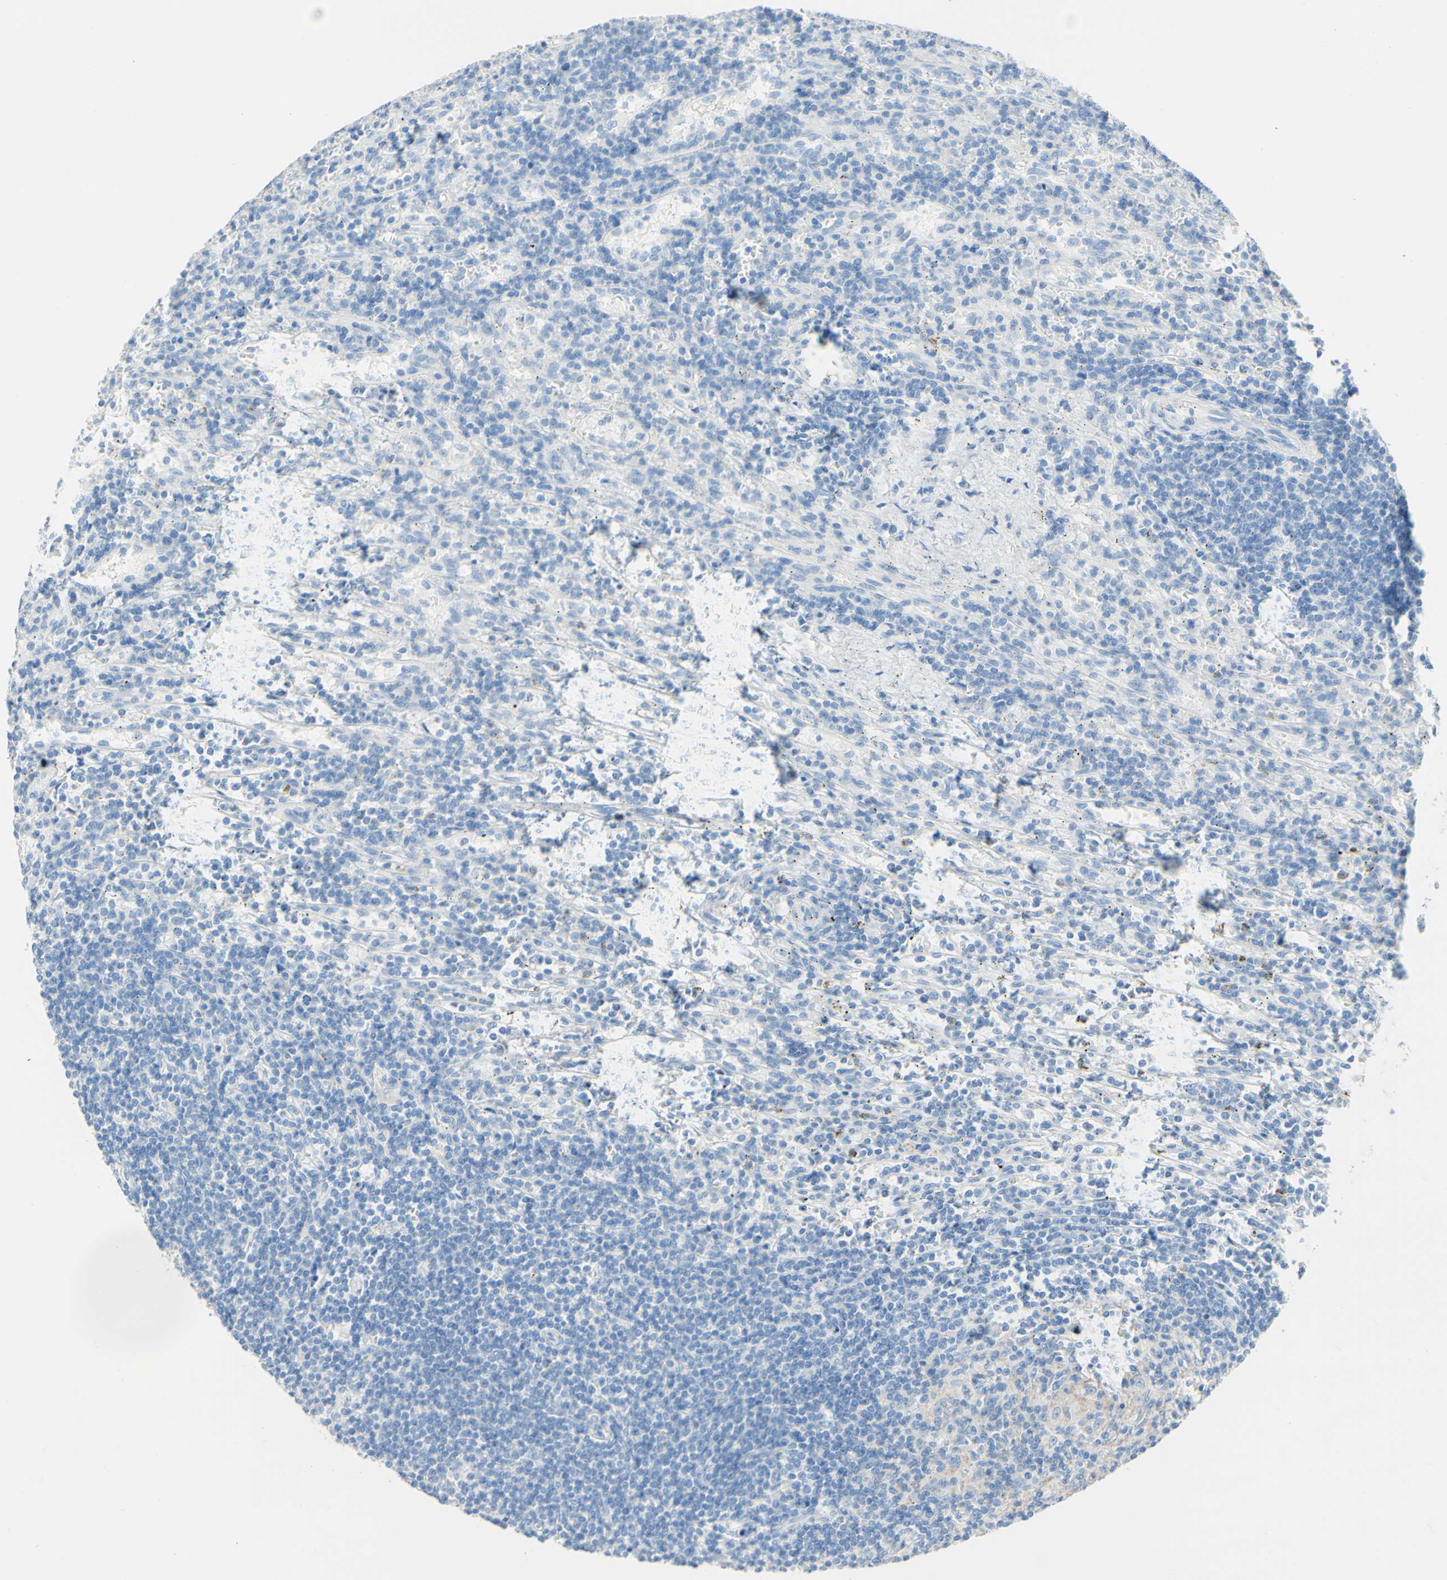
{"staining": {"intensity": "negative", "quantity": "none", "location": "none"}, "tissue": "lymphoma", "cell_type": "Tumor cells", "image_type": "cancer", "snomed": [{"axis": "morphology", "description": "Malignant lymphoma, non-Hodgkin's type, Low grade"}, {"axis": "topography", "description": "Spleen"}], "caption": "The photomicrograph shows no significant expression in tumor cells of low-grade malignant lymphoma, non-Hodgkin's type.", "gene": "DSC2", "patient": {"sex": "male", "age": 76}}